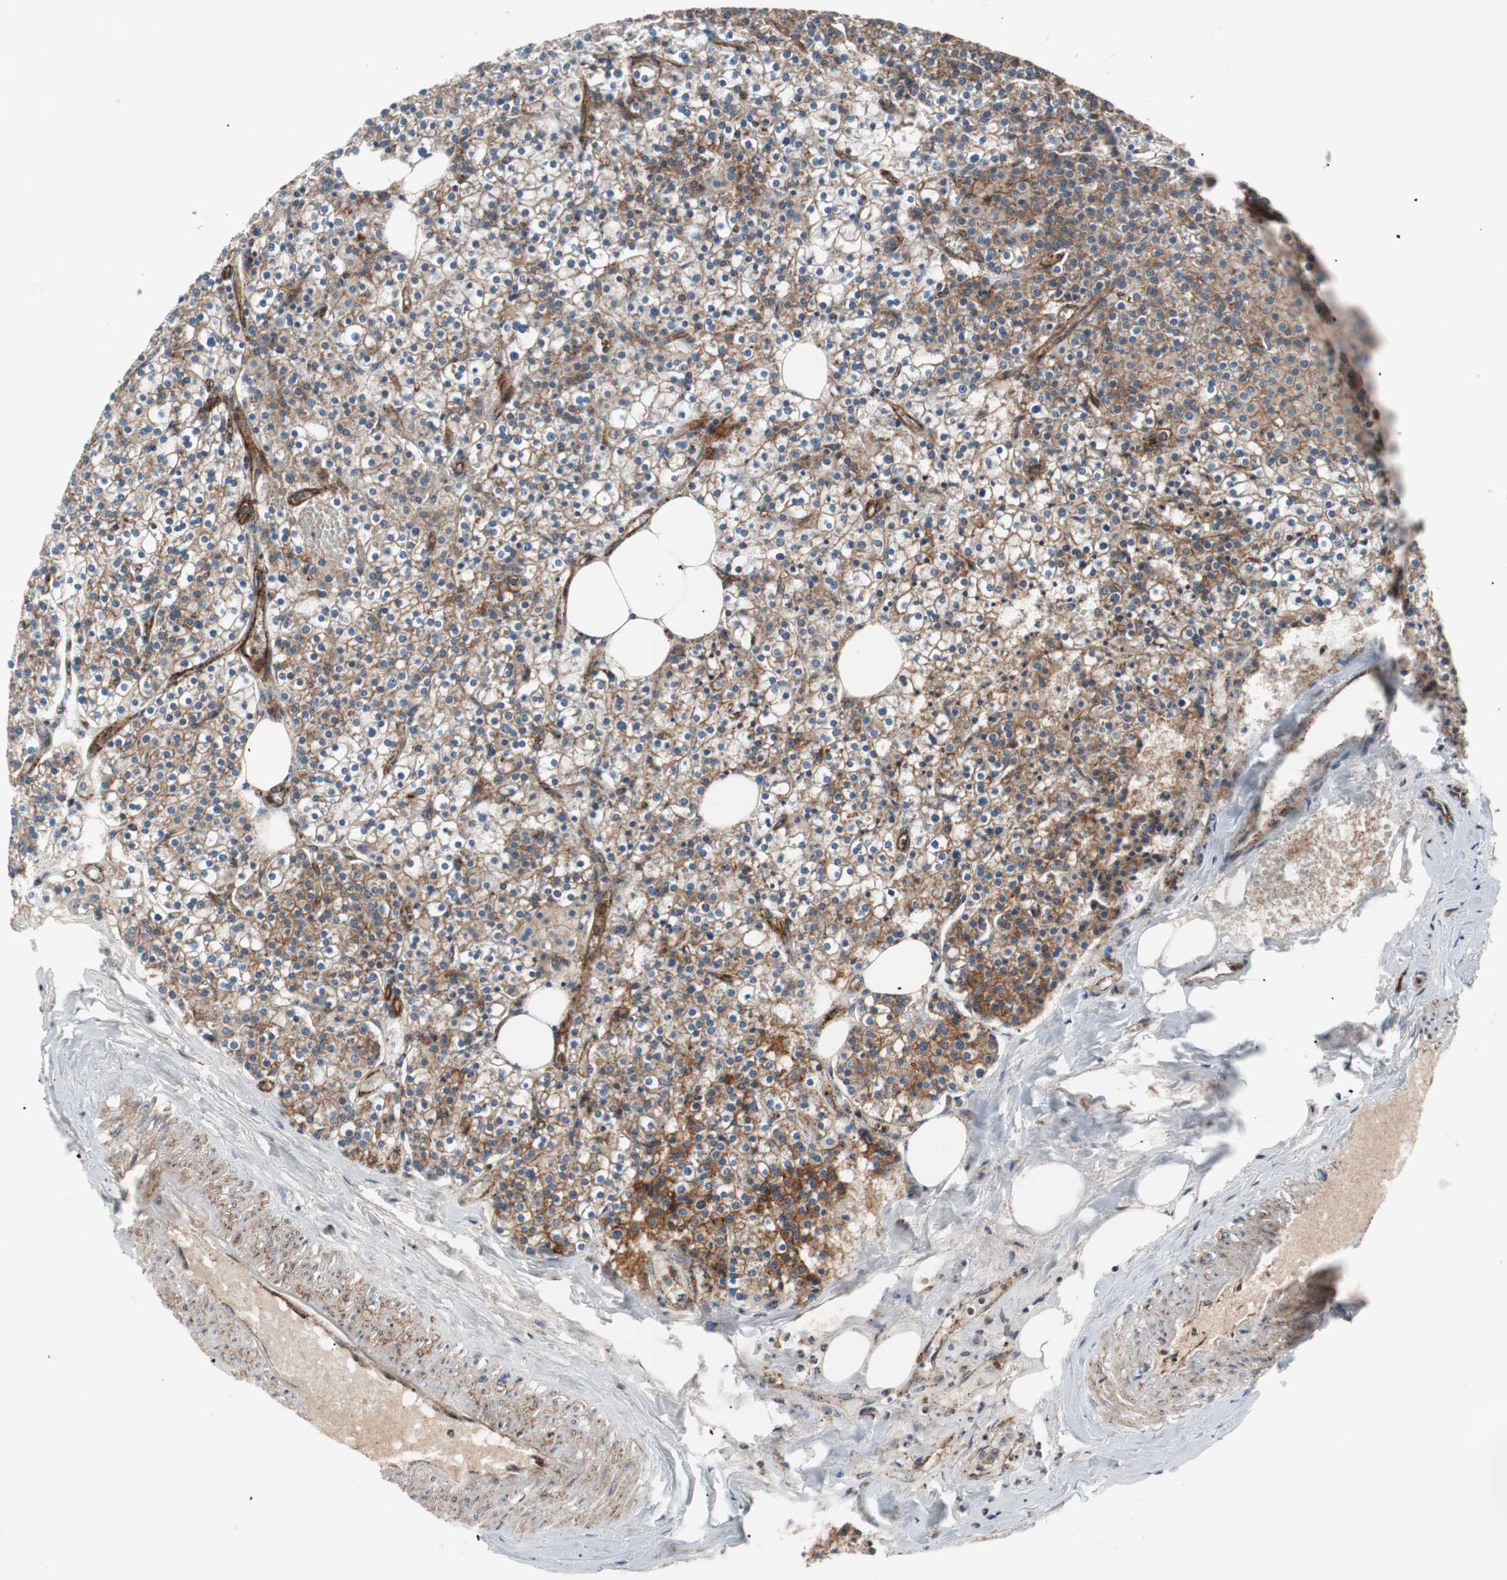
{"staining": {"intensity": "moderate", "quantity": ">75%", "location": "cytoplasmic/membranous"}, "tissue": "parathyroid gland", "cell_type": "Glandular cells", "image_type": "normal", "snomed": [{"axis": "morphology", "description": "Normal tissue, NOS"}, {"axis": "topography", "description": "Parathyroid gland"}], "caption": "Immunohistochemistry (IHC) (DAB) staining of benign parathyroid gland exhibits moderate cytoplasmic/membranous protein expression in approximately >75% of glandular cells. The staining was performed using DAB (3,3'-diaminobenzidine) to visualize the protein expression in brown, while the nuclei were stained in blue with hematoxylin (Magnification: 20x).", "gene": "FLOT2", "patient": {"sex": "female", "age": 63}}